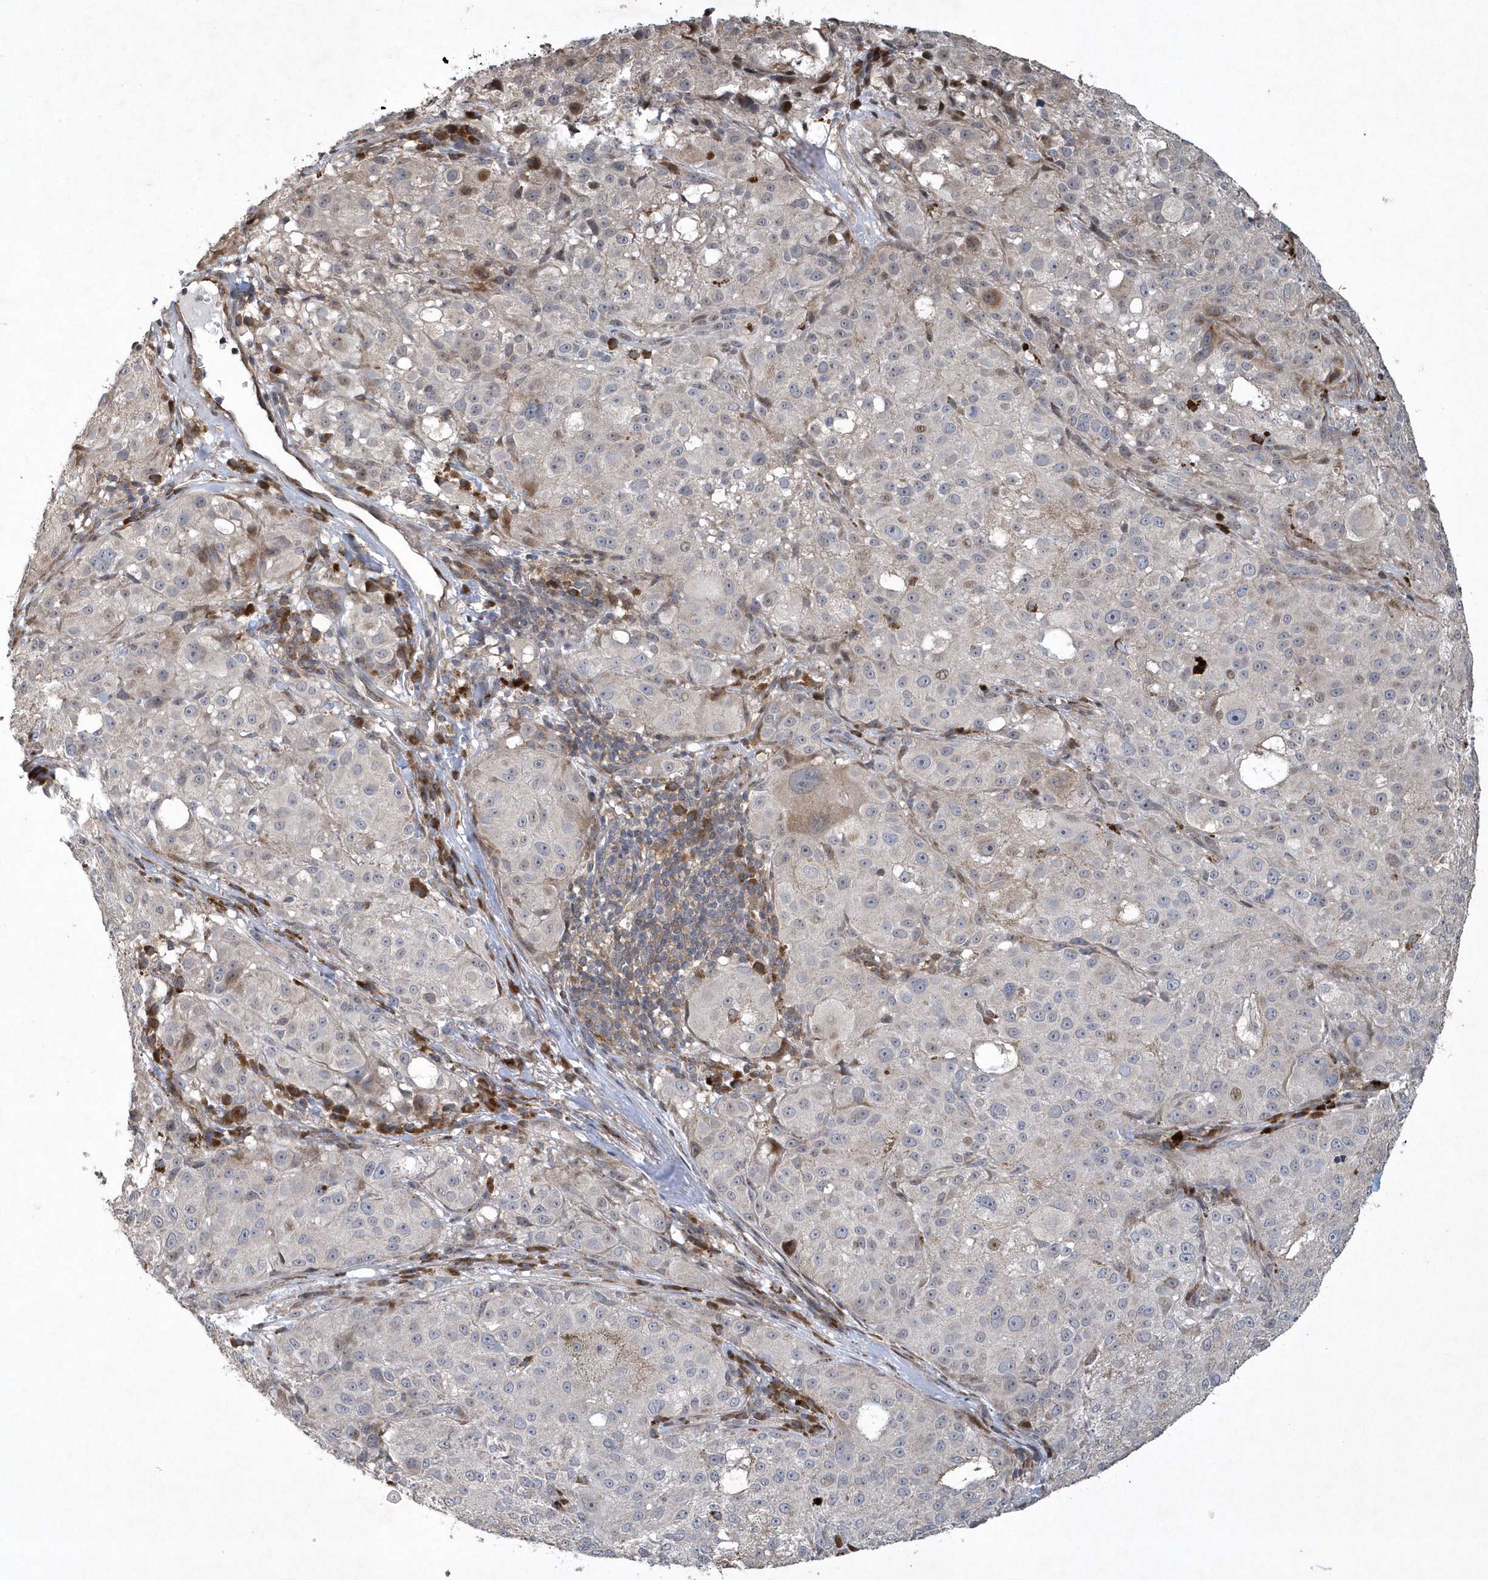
{"staining": {"intensity": "negative", "quantity": "none", "location": "none"}, "tissue": "melanoma", "cell_type": "Tumor cells", "image_type": "cancer", "snomed": [{"axis": "morphology", "description": "Necrosis, NOS"}, {"axis": "morphology", "description": "Malignant melanoma, NOS"}, {"axis": "topography", "description": "Skin"}], "caption": "Immunohistochemistry image of malignant melanoma stained for a protein (brown), which demonstrates no staining in tumor cells. (DAB immunohistochemistry with hematoxylin counter stain).", "gene": "N4BP2", "patient": {"sex": "female", "age": 87}}